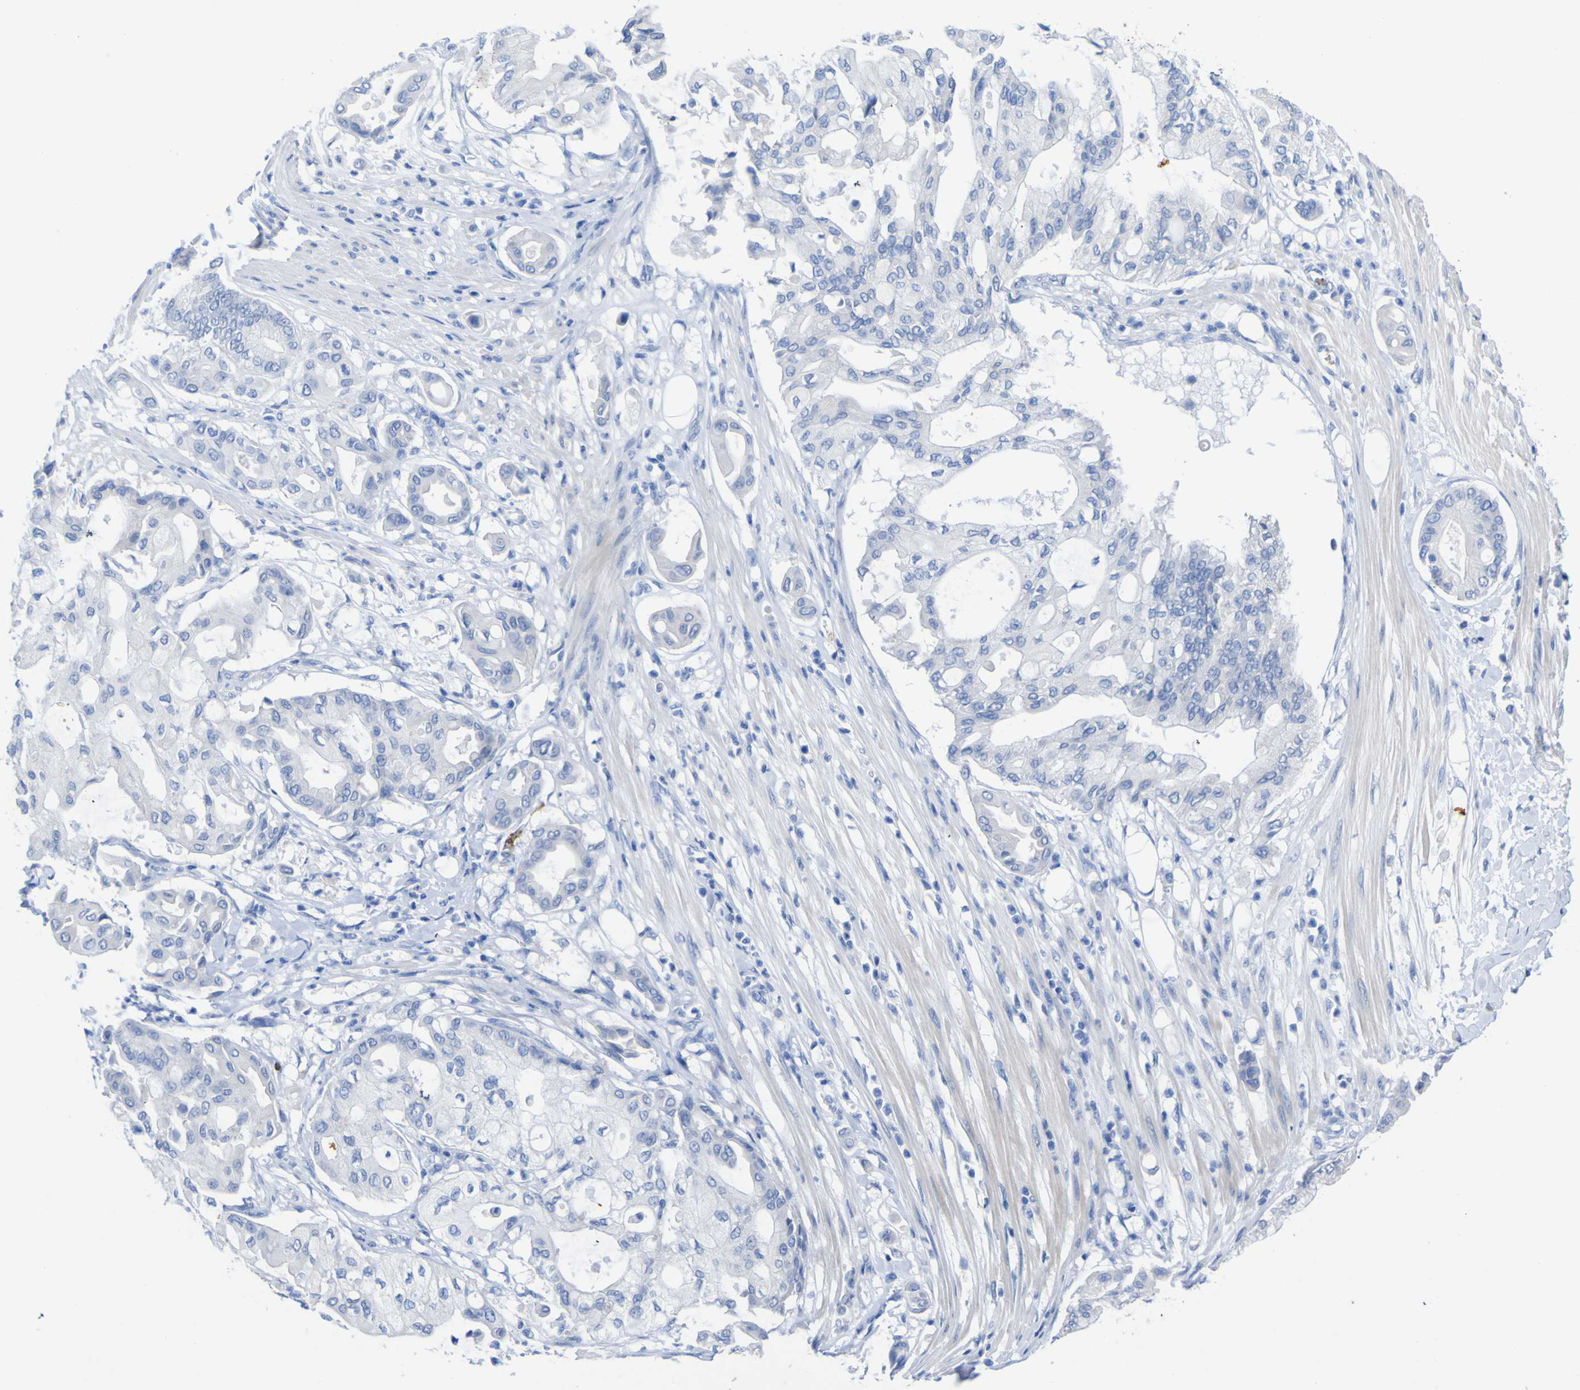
{"staining": {"intensity": "negative", "quantity": "none", "location": "none"}, "tissue": "pancreatic cancer", "cell_type": "Tumor cells", "image_type": "cancer", "snomed": [{"axis": "morphology", "description": "Adenocarcinoma, NOS"}, {"axis": "morphology", "description": "Adenocarcinoma, metastatic, NOS"}, {"axis": "topography", "description": "Lymph node"}, {"axis": "topography", "description": "Pancreas"}, {"axis": "topography", "description": "Duodenum"}], "caption": "Immunohistochemistry histopathology image of neoplastic tissue: metastatic adenocarcinoma (pancreatic) stained with DAB demonstrates no significant protein positivity in tumor cells.", "gene": "GCM1", "patient": {"sex": "female", "age": 64}}